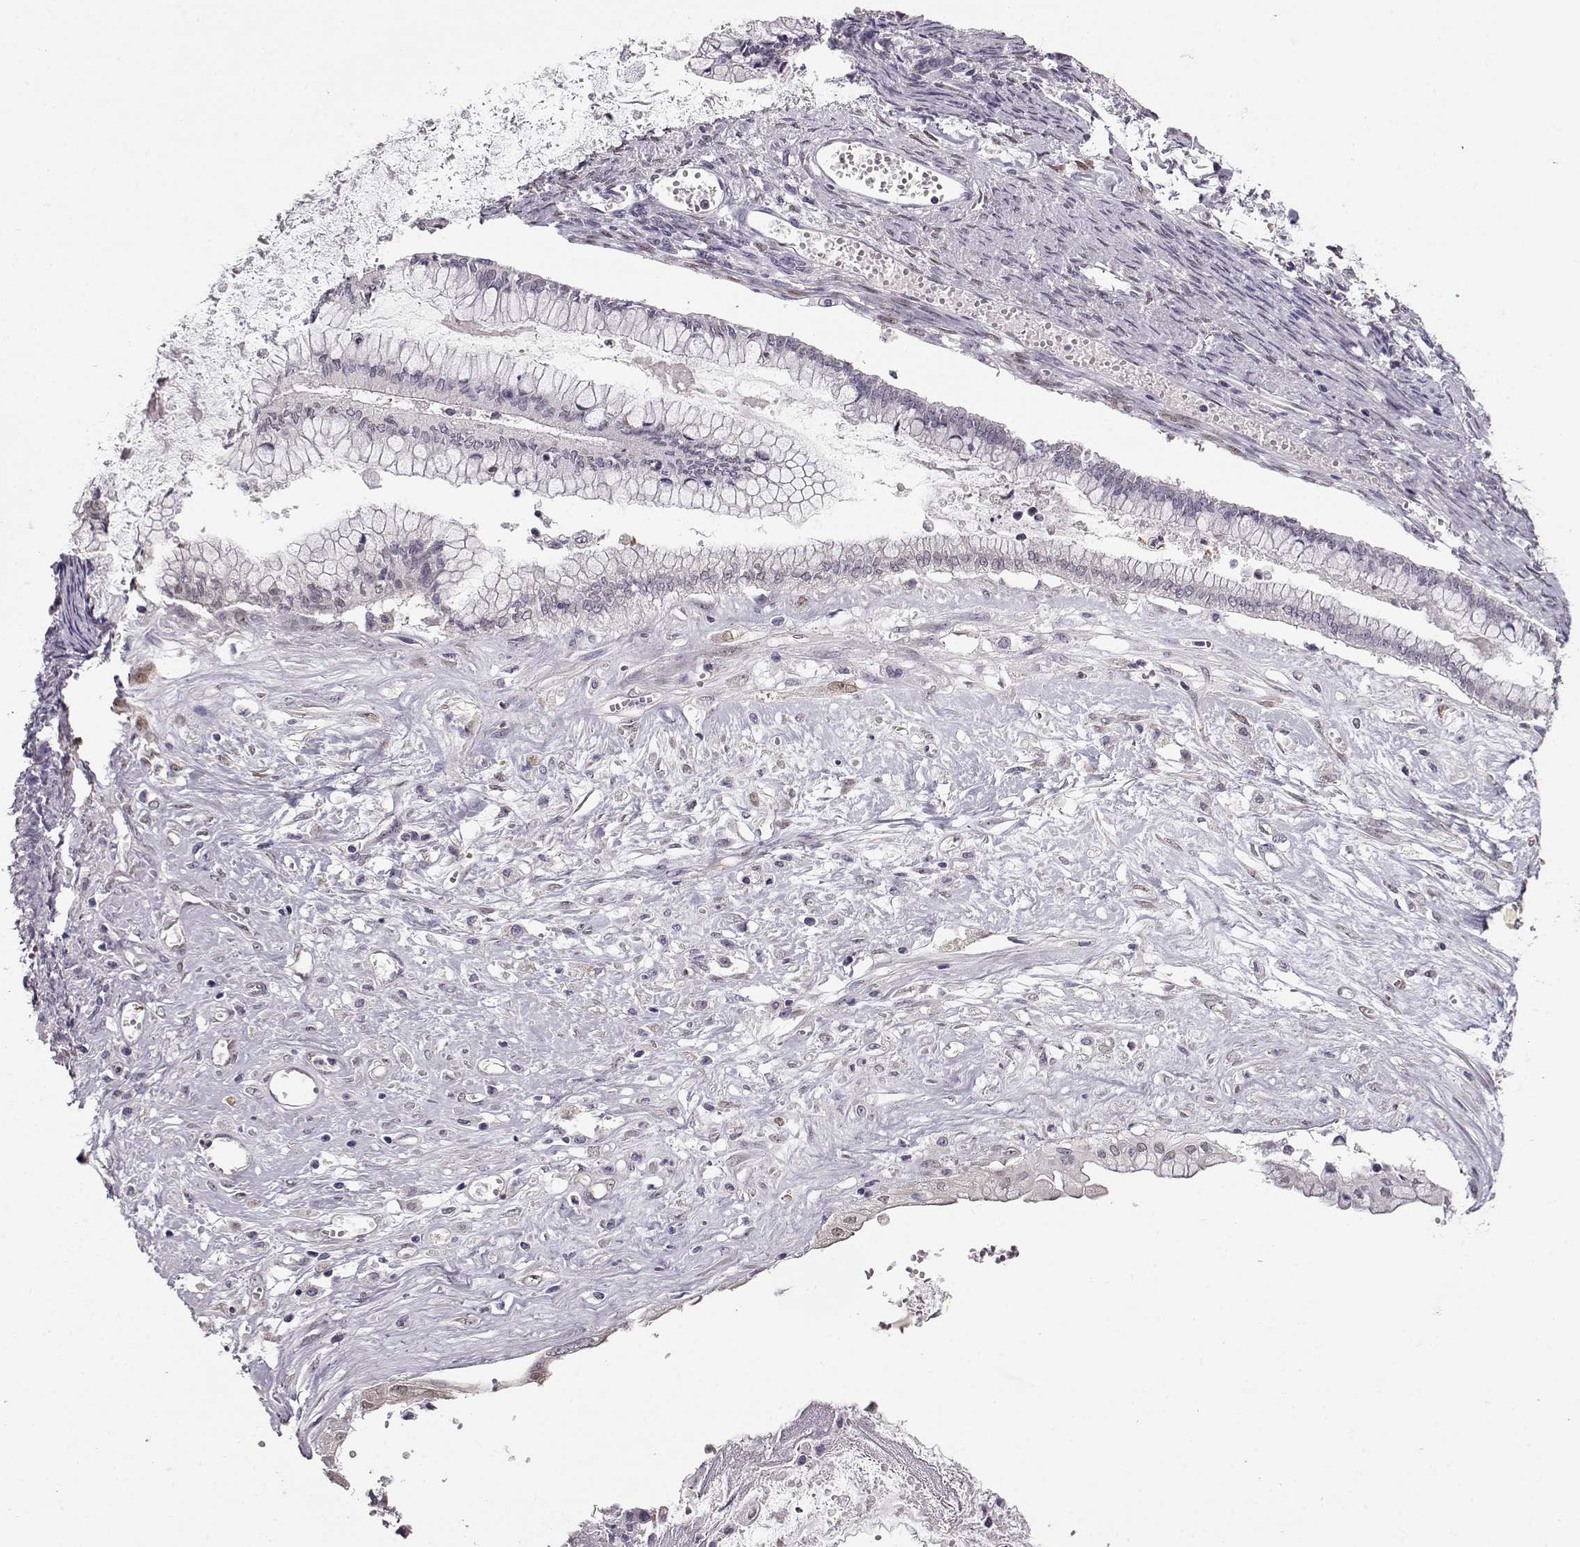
{"staining": {"intensity": "negative", "quantity": "none", "location": "none"}, "tissue": "ovarian cancer", "cell_type": "Tumor cells", "image_type": "cancer", "snomed": [{"axis": "morphology", "description": "Cystadenocarcinoma, mucinous, NOS"}, {"axis": "topography", "description": "Ovary"}], "caption": "The immunohistochemistry (IHC) histopathology image has no significant staining in tumor cells of ovarian cancer (mucinous cystadenocarcinoma) tissue.", "gene": "CCR8", "patient": {"sex": "female", "age": 67}}